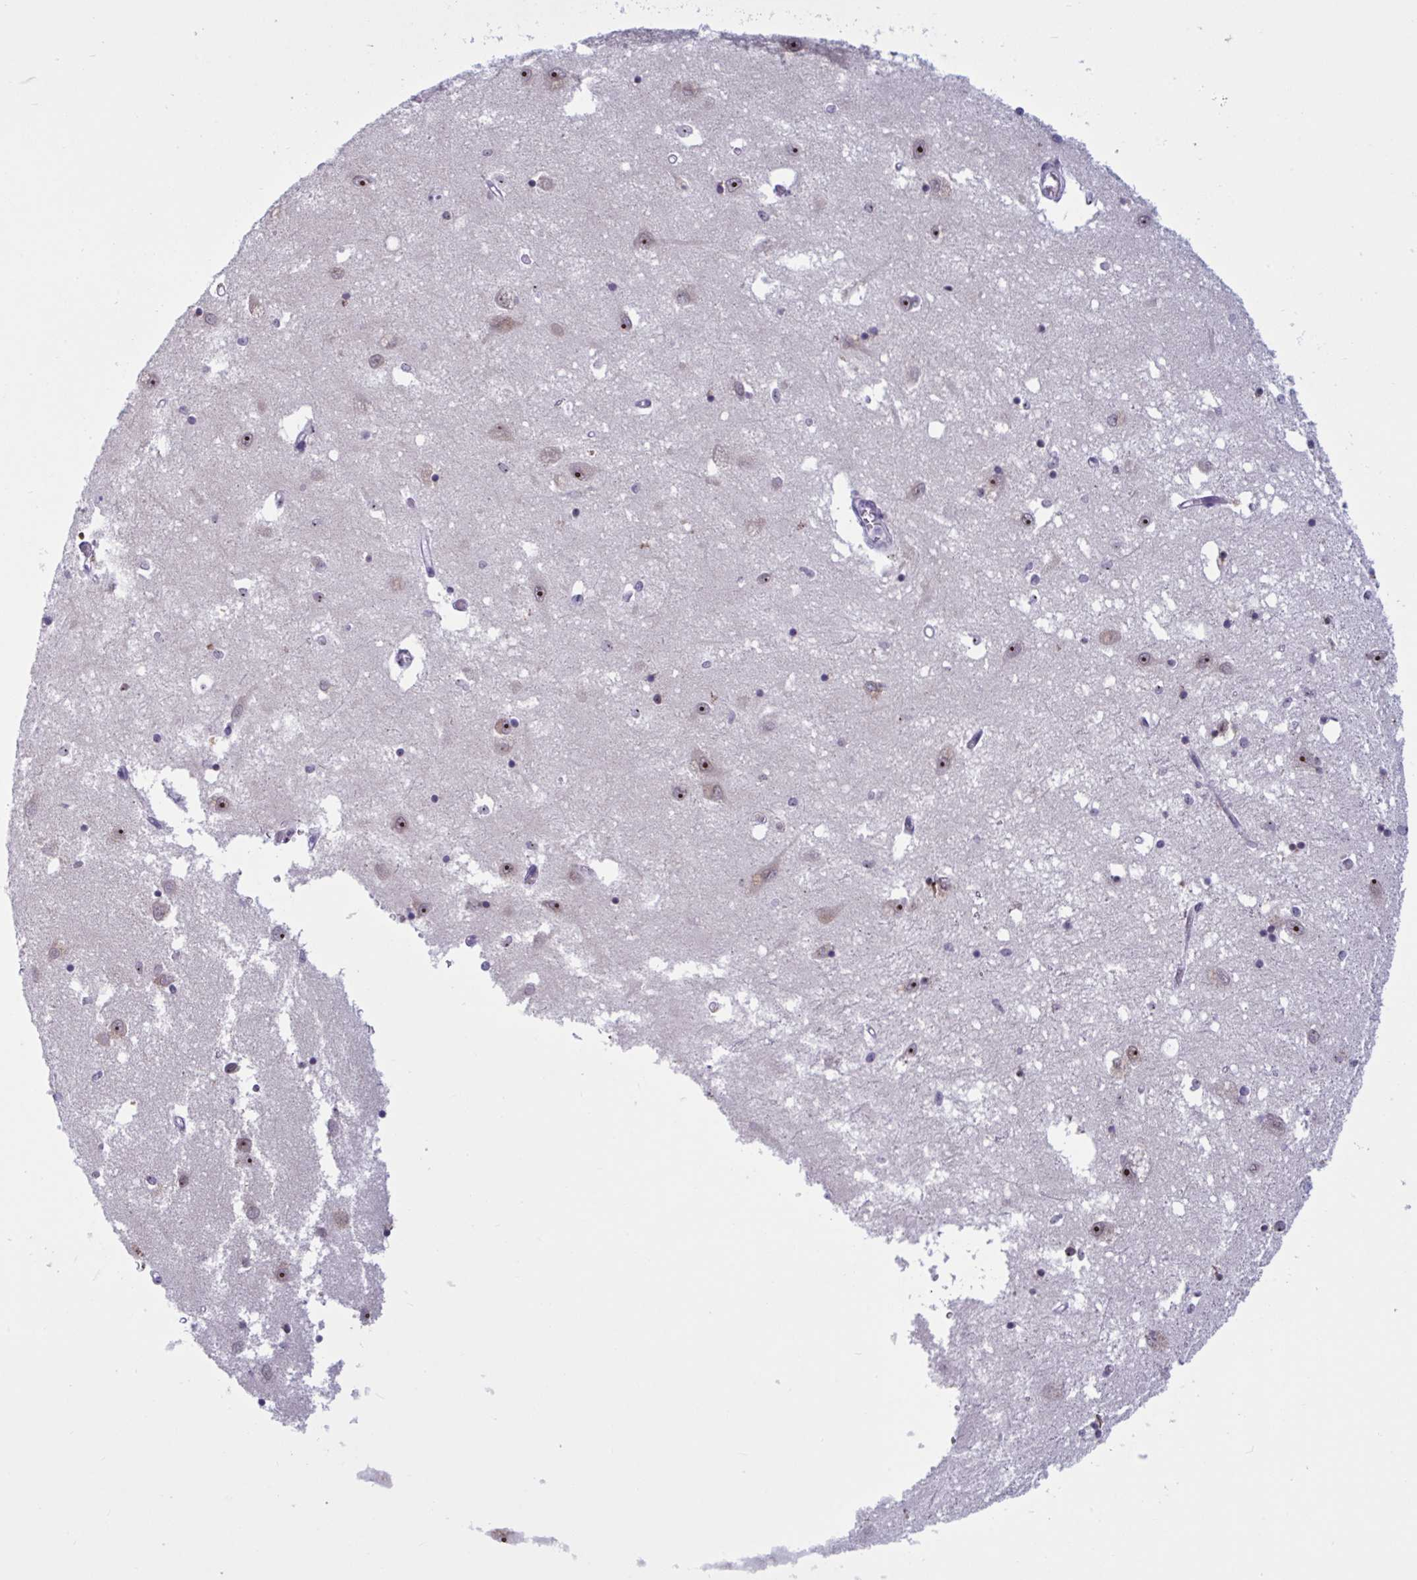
{"staining": {"intensity": "negative", "quantity": "none", "location": "none"}, "tissue": "caudate", "cell_type": "Glial cells", "image_type": "normal", "snomed": [{"axis": "morphology", "description": "Normal tissue, NOS"}, {"axis": "topography", "description": "Lateral ventricle wall"}], "caption": "Immunohistochemistry (IHC) photomicrograph of benign caudate: caudate stained with DAB (3,3'-diaminobenzidine) demonstrates no significant protein positivity in glial cells.", "gene": "TGM6", "patient": {"sex": "male", "age": 70}}